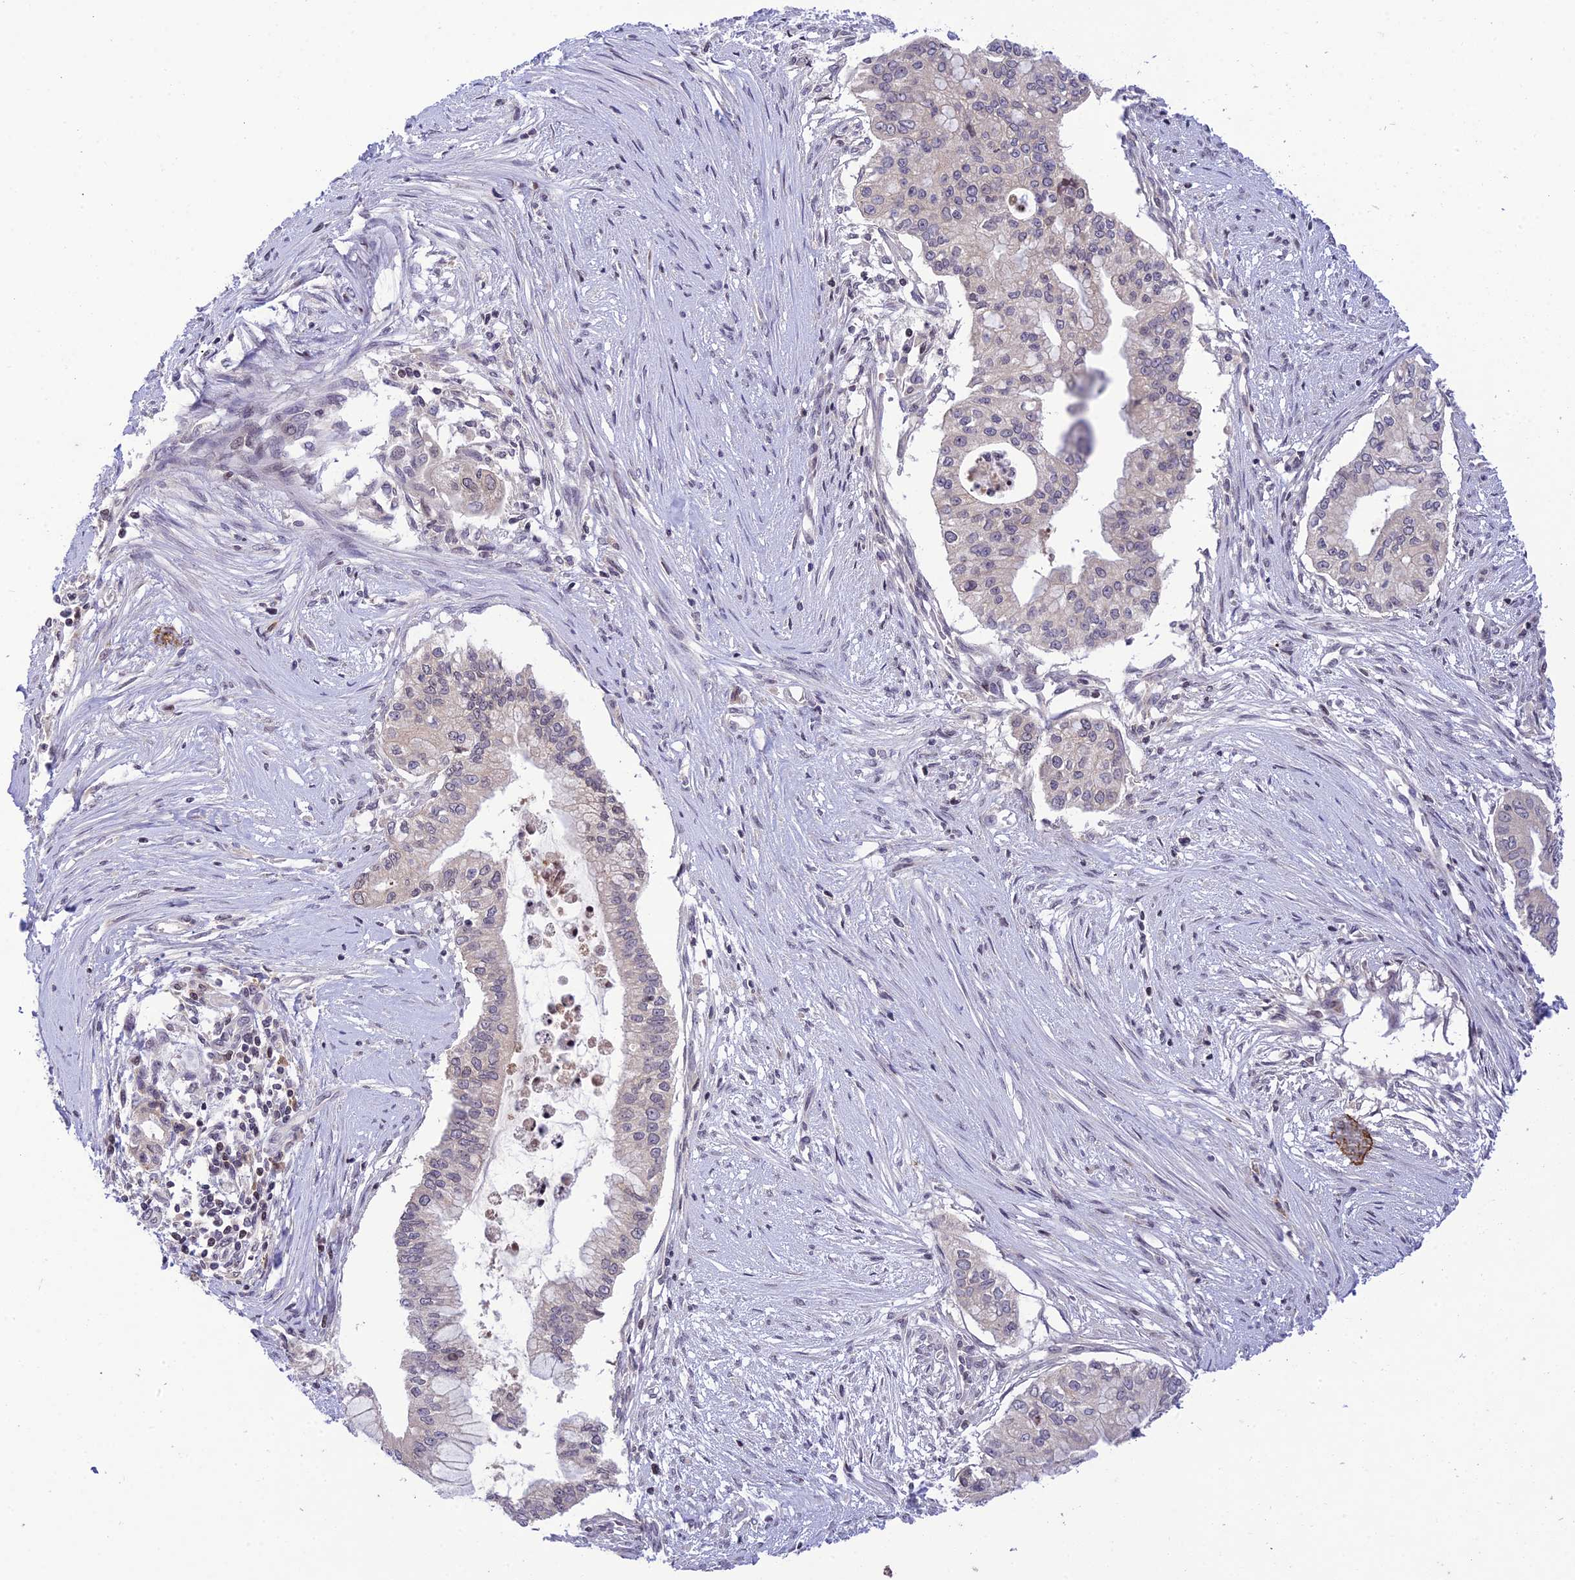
{"staining": {"intensity": "negative", "quantity": "none", "location": "none"}, "tissue": "pancreatic cancer", "cell_type": "Tumor cells", "image_type": "cancer", "snomed": [{"axis": "morphology", "description": "Adenocarcinoma, NOS"}, {"axis": "topography", "description": "Pancreas"}], "caption": "Immunohistochemistry (IHC) micrograph of human pancreatic cancer stained for a protein (brown), which displays no staining in tumor cells.", "gene": "TEKT1", "patient": {"sex": "male", "age": 46}}